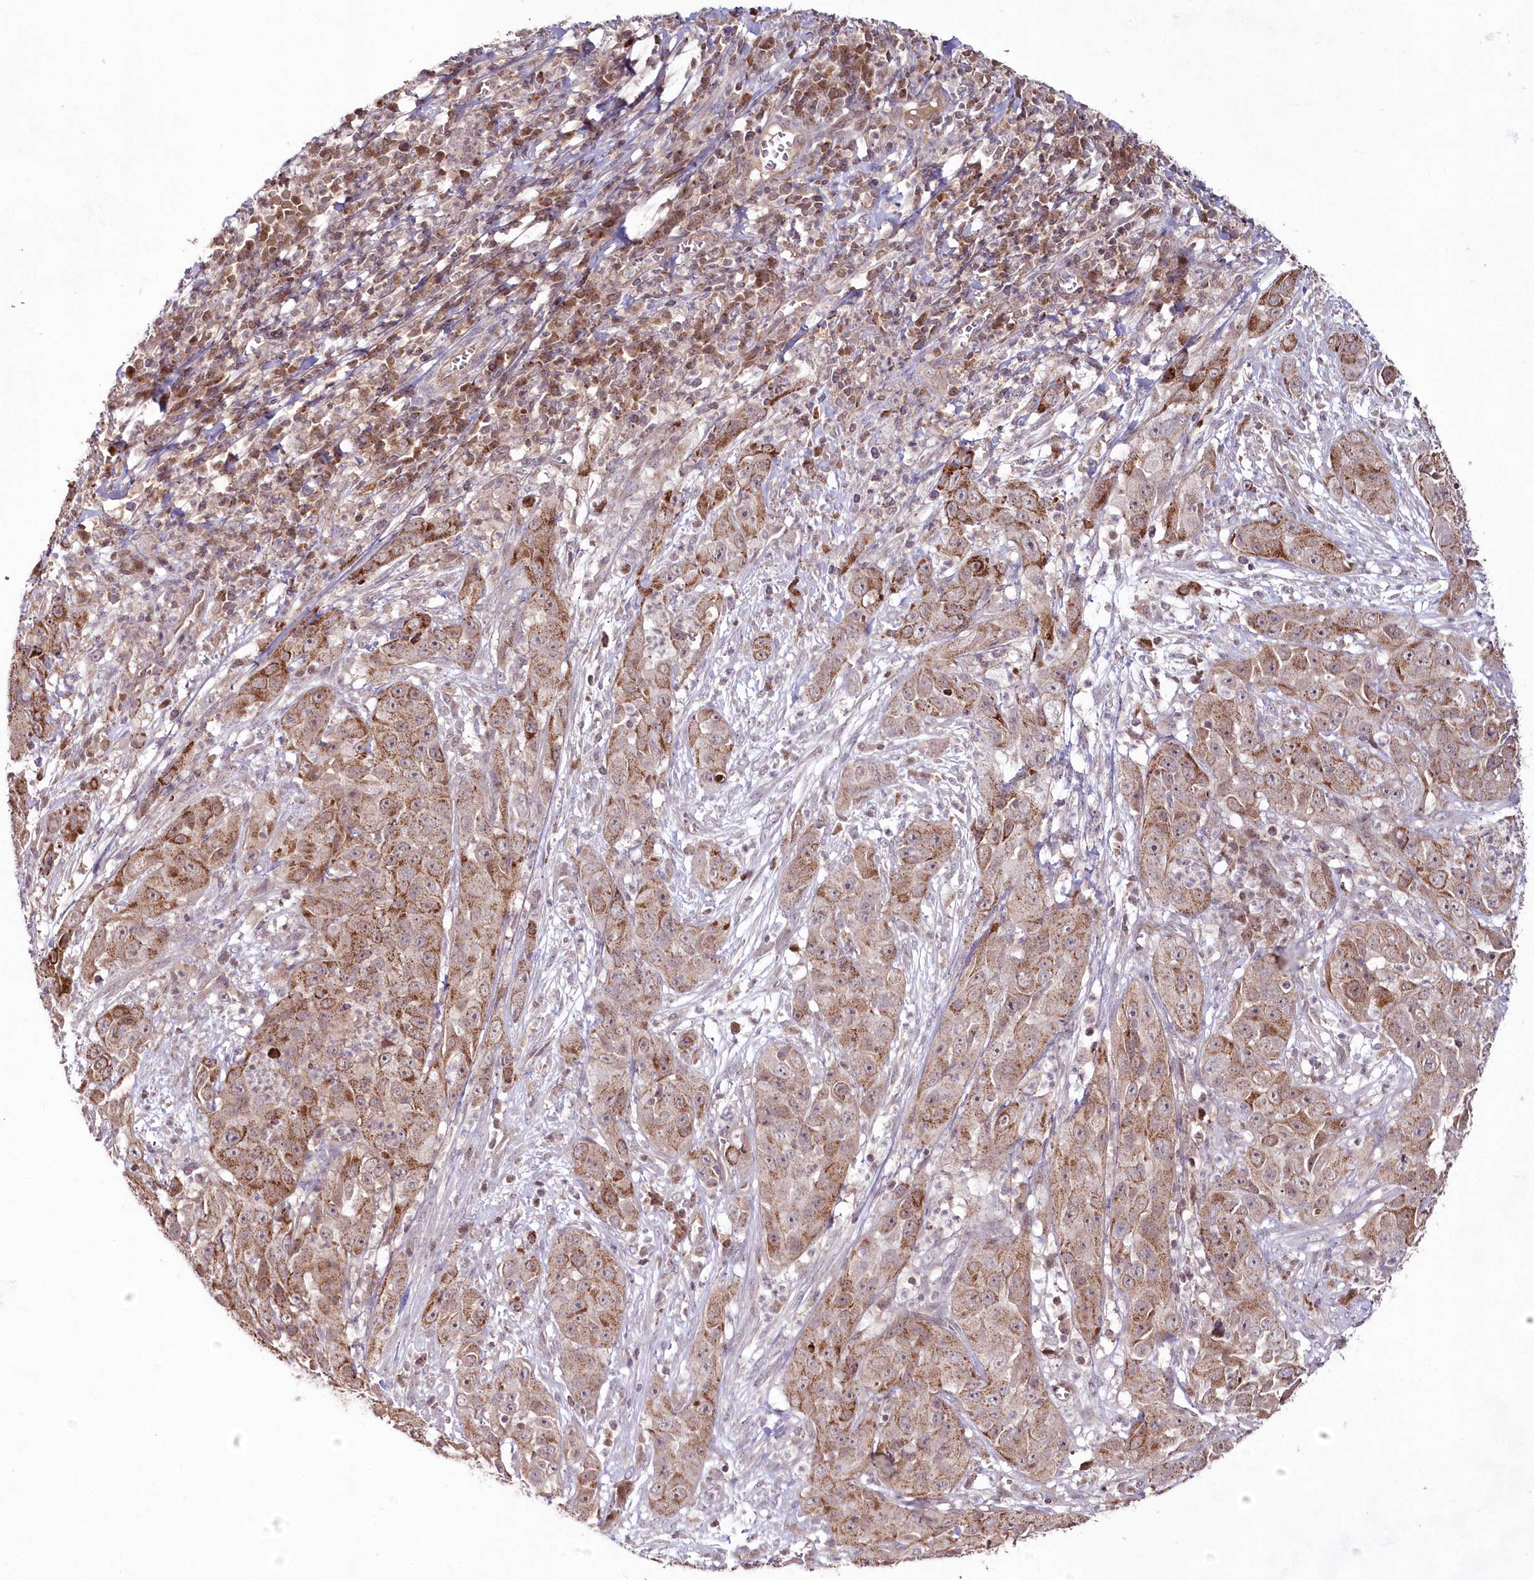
{"staining": {"intensity": "moderate", "quantity": ">75%", "location": "cytoplasmic/membranous"}, "tissue": "cervical cancer", "cell_type": "Tumor cells", "image_type": "cancer", "snomed": [{"axis": "morphology", "description": "Squamous cell carcinoma, NOS"}, {"axis": "topography", "description": "Cervix"}], "caption": "Brown immunohistochemical staining in cervical cancer exhibits moderate cytoplasmic/membranous staining in approximately >75% of tumor cells.", "gene": "IMPA1", "patient": {"sex": "female", "age": 32}}